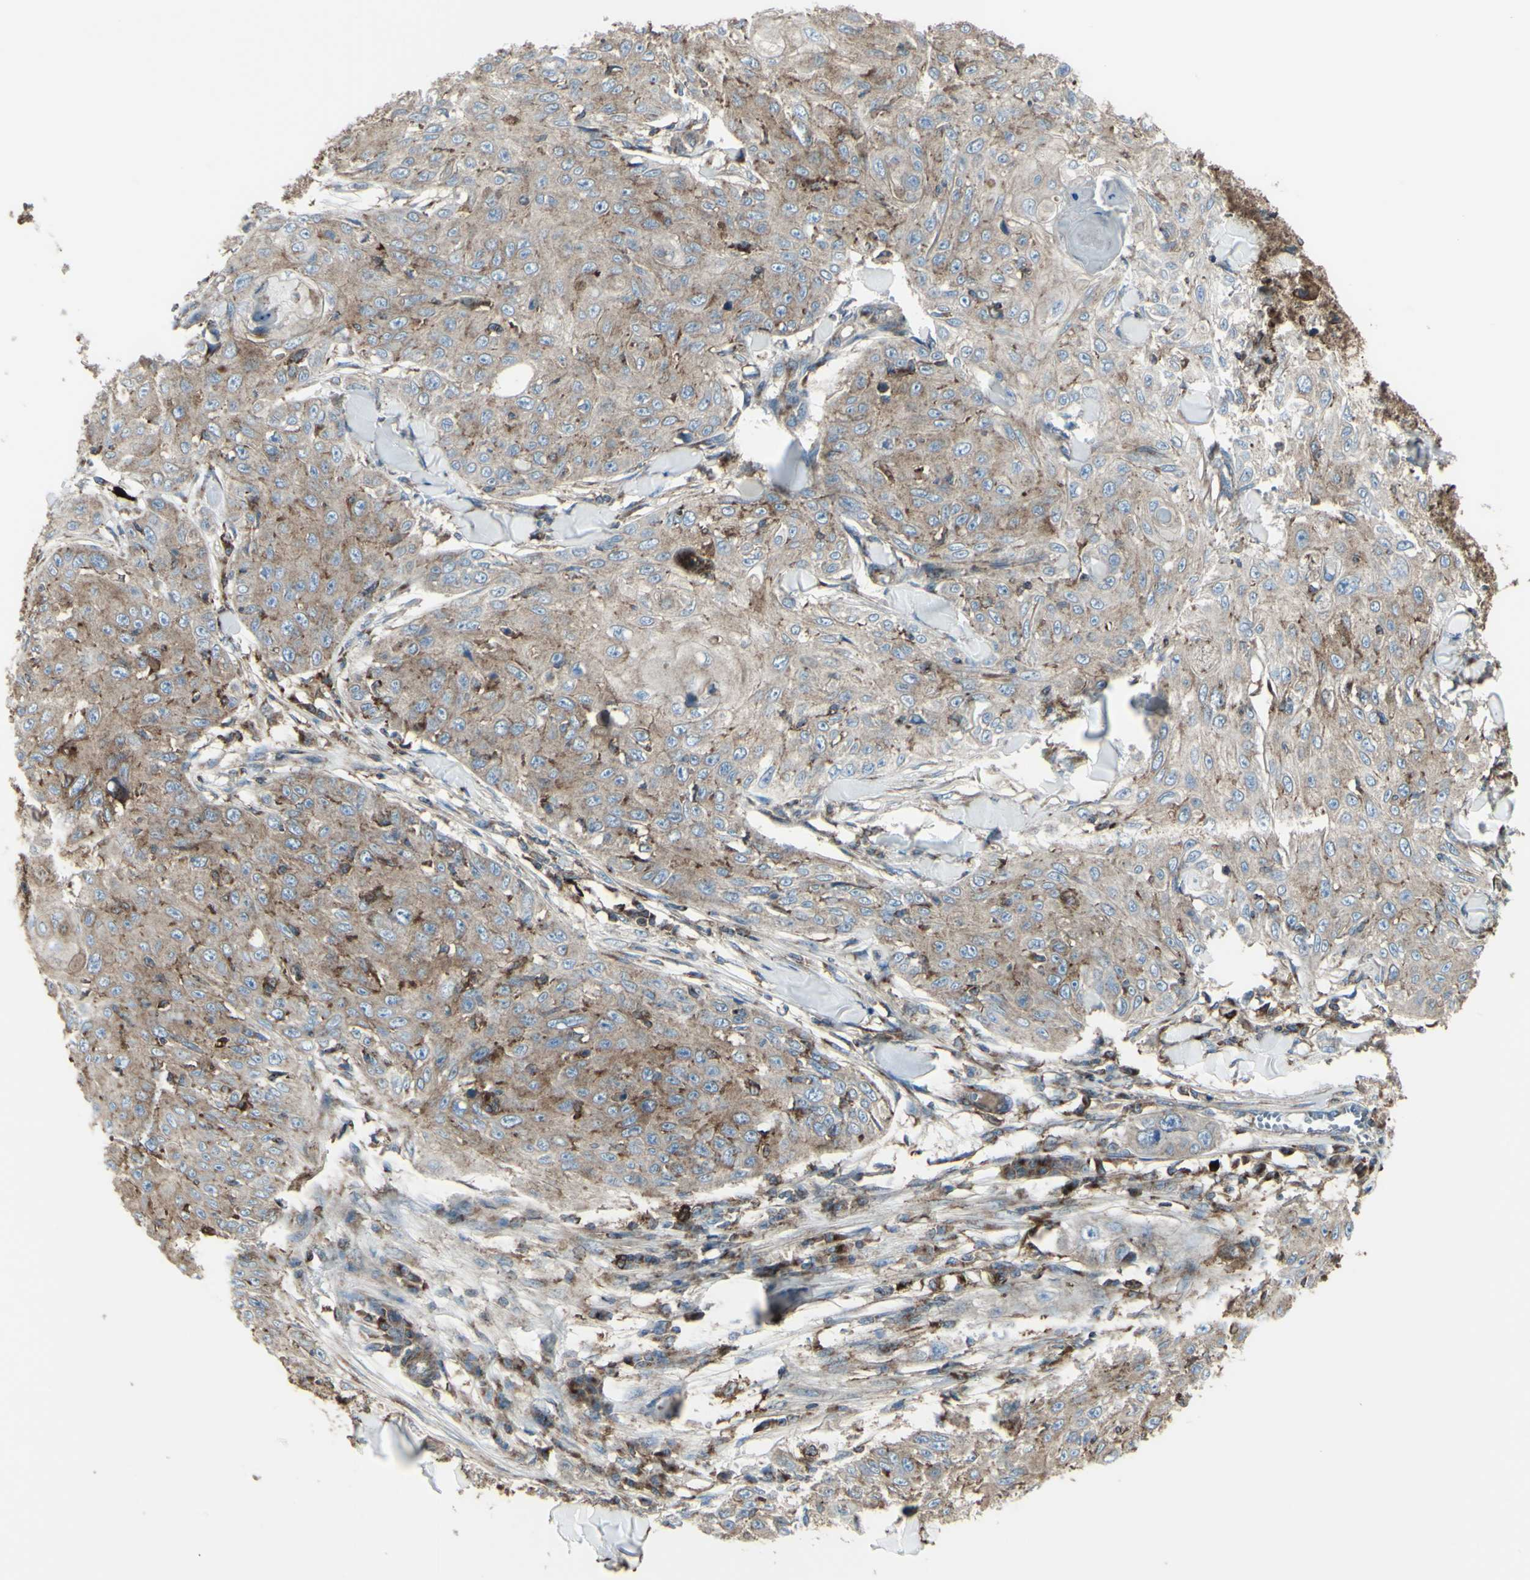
{"staining": {"intensity": "moderate", "quantity": ">75%", "location": "cytoplasmic/membranous"}, "tissue": "skin cancer", "cell_type": "Tumor cells", "image_type": "cancer", "snomed": [{"axis": "morphology", "description": "Squamous cell carcinoma, NOS"}, {"axis": "topography", "description": "Skin"}], "caption": "DAB immunohistochemical staining of squamous cell carcinoma (skin) demonstrates moderate cytoplasmic/membranous protein expression in about >75% of tumor cells. The staining is performed using DAB (3,3'-diaminobenzidine) brown chromogen to label protein expression. The nuclei are counter-stained blue using hematoxylin.", "gene": "NAPA", "patient": {"sex": "male", "age": 86}}